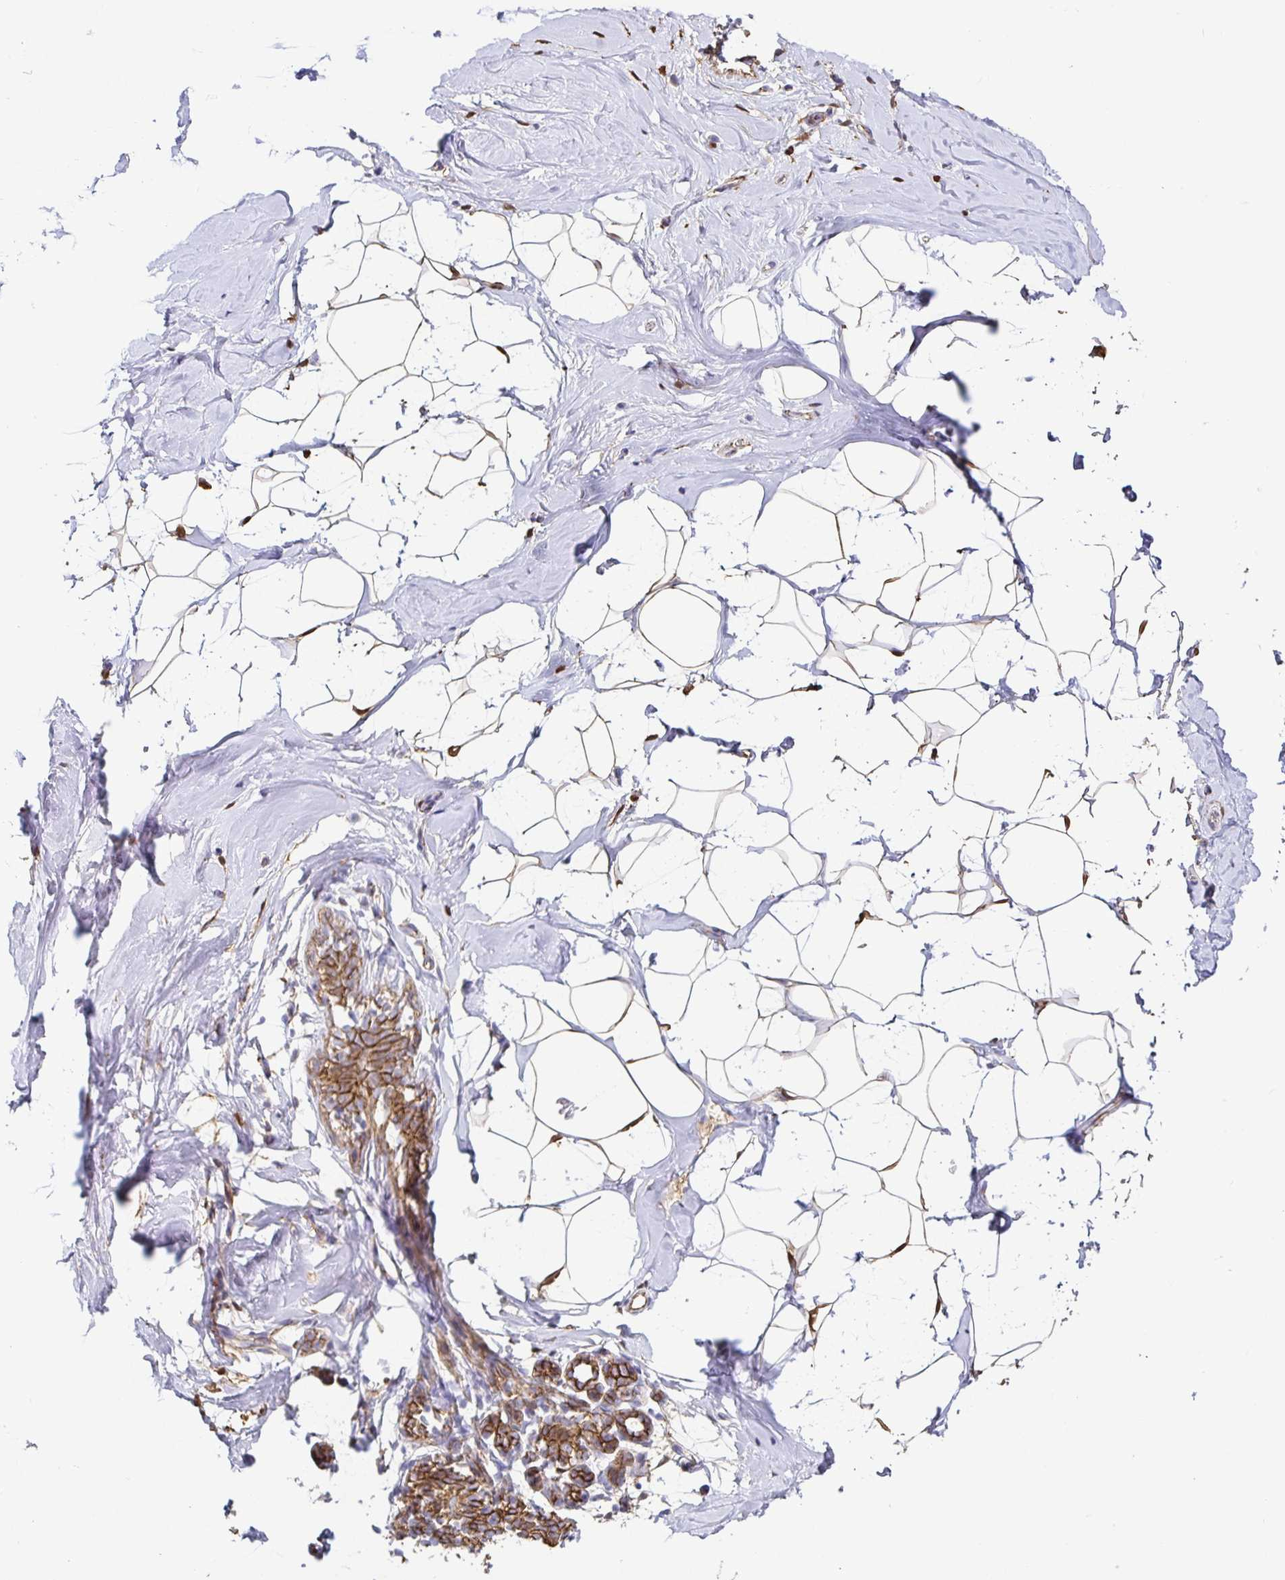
{"staining": {"intensity": "moderate", "quantity": "25%-75%", "location": "cytoplasmic/membranous"}, "tissue": "breast", "cell_type": "Adipocytes", "image_type": "normal", "snomed": [{"axis": "morphology", "description": "Normal tissue, NOS"}, {"axis": "topography", "description": "Breast"}], "caption": "The photomicrograph displays immunohistochemical staining of normal breast. There is moderate cytoplasmic/membranous positivity is identified in approximately 25%-75% of adipocytes. Nuclei are stained in blue.", "gene": "PIWIL3", "patient": {"sex": "female", "age": 32}}